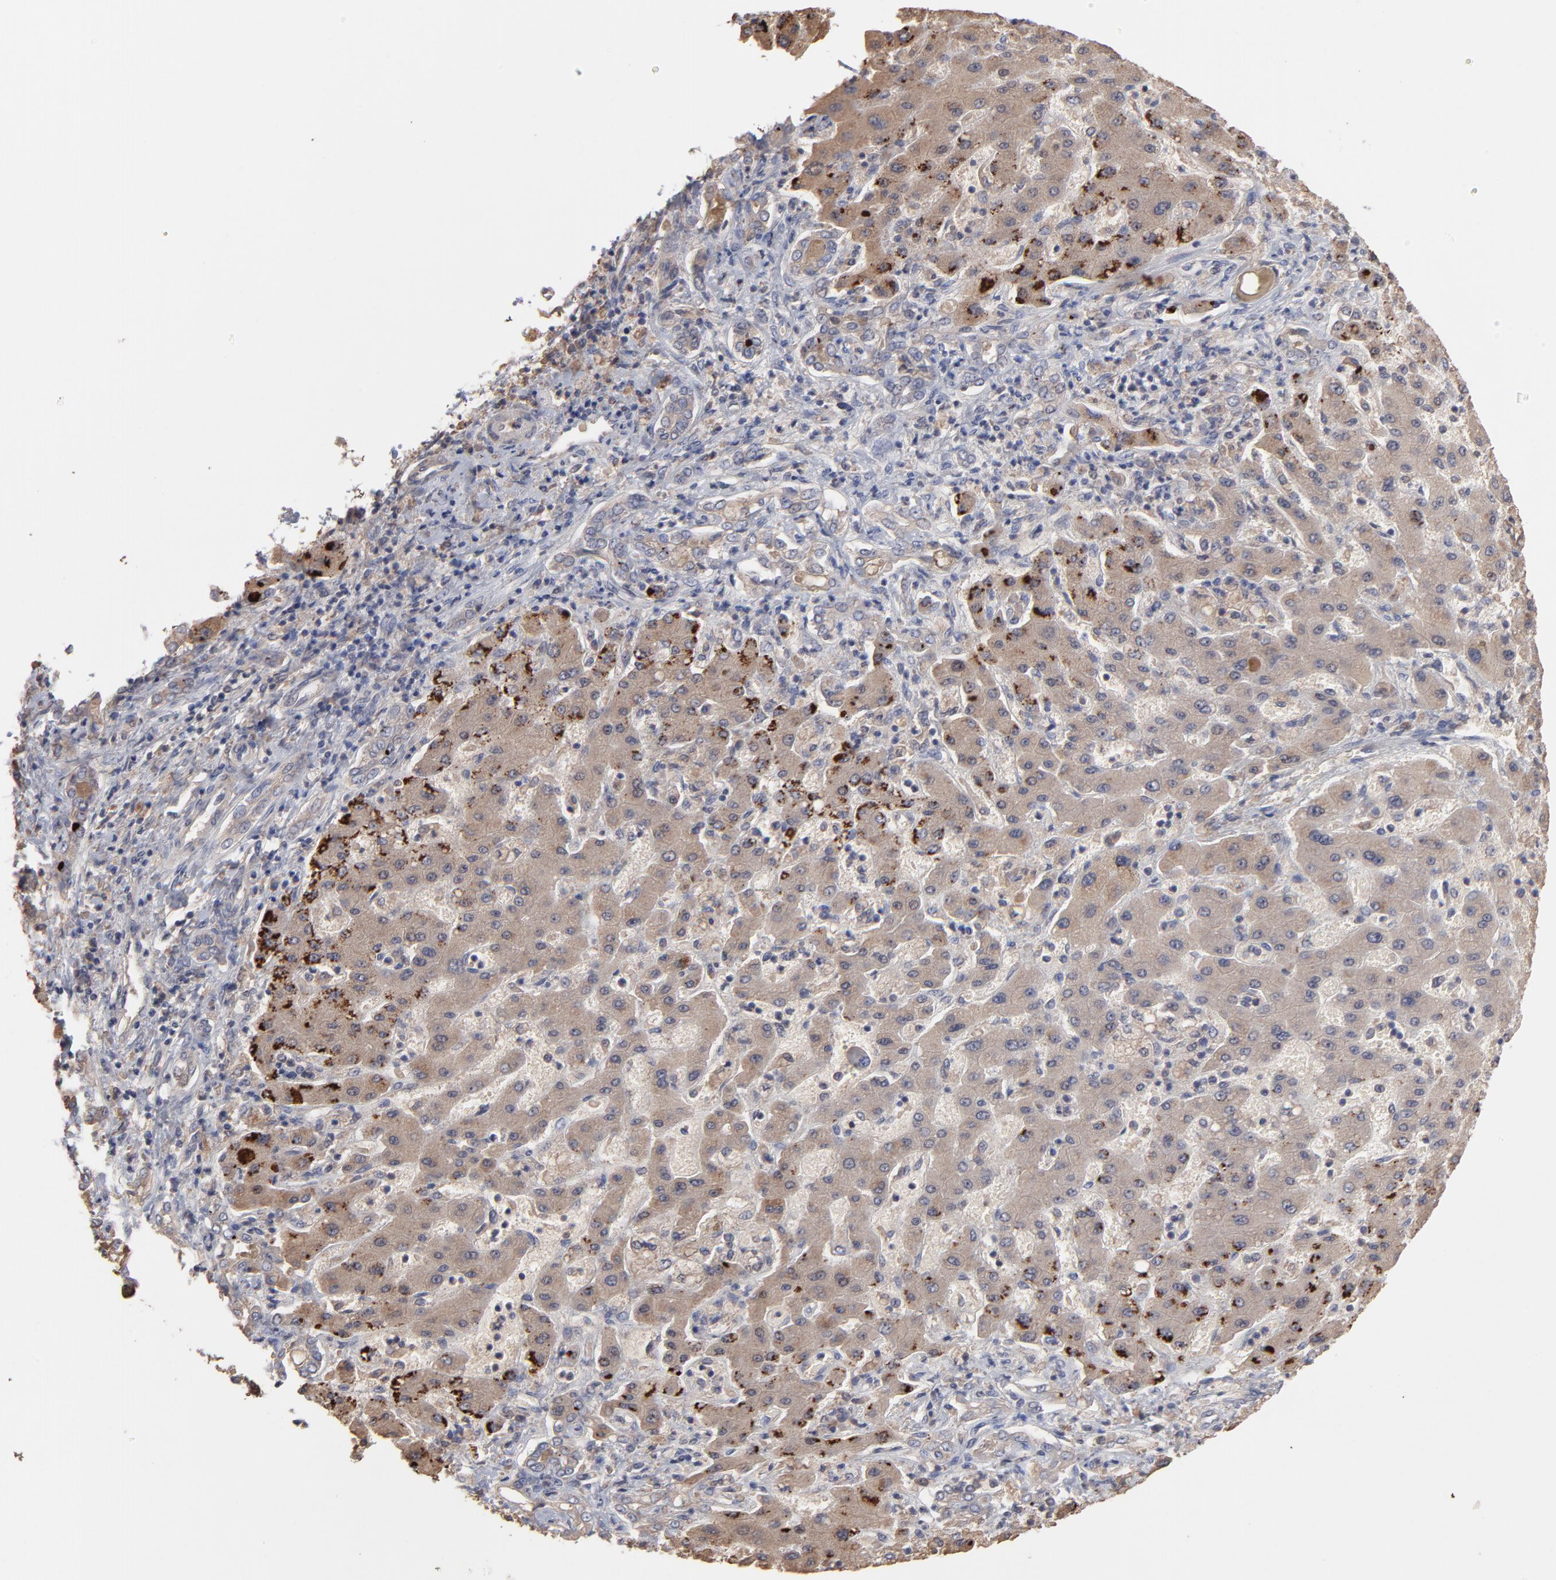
{"staining": {"intensity": "moderate", "quantity": ">75%", "location": "cytoplasmic/membranous"}, "tissue": "liver cancer", "cell_type": "Tumor cells", "image_type": "cancer", "snomed": [{"axis": "morphology", "description": "Cholangiocarcinoma"}, {"axis": "topography", "description": "Liver"}], "caption": "The immunohistochemical stain labels moderate cytoplasmic/membranous staining in tumor cells of cholangiocarcinoma (liver) tissue.", "gene": "TANGO2", "patient": {"sex": "male", "age": 50}}